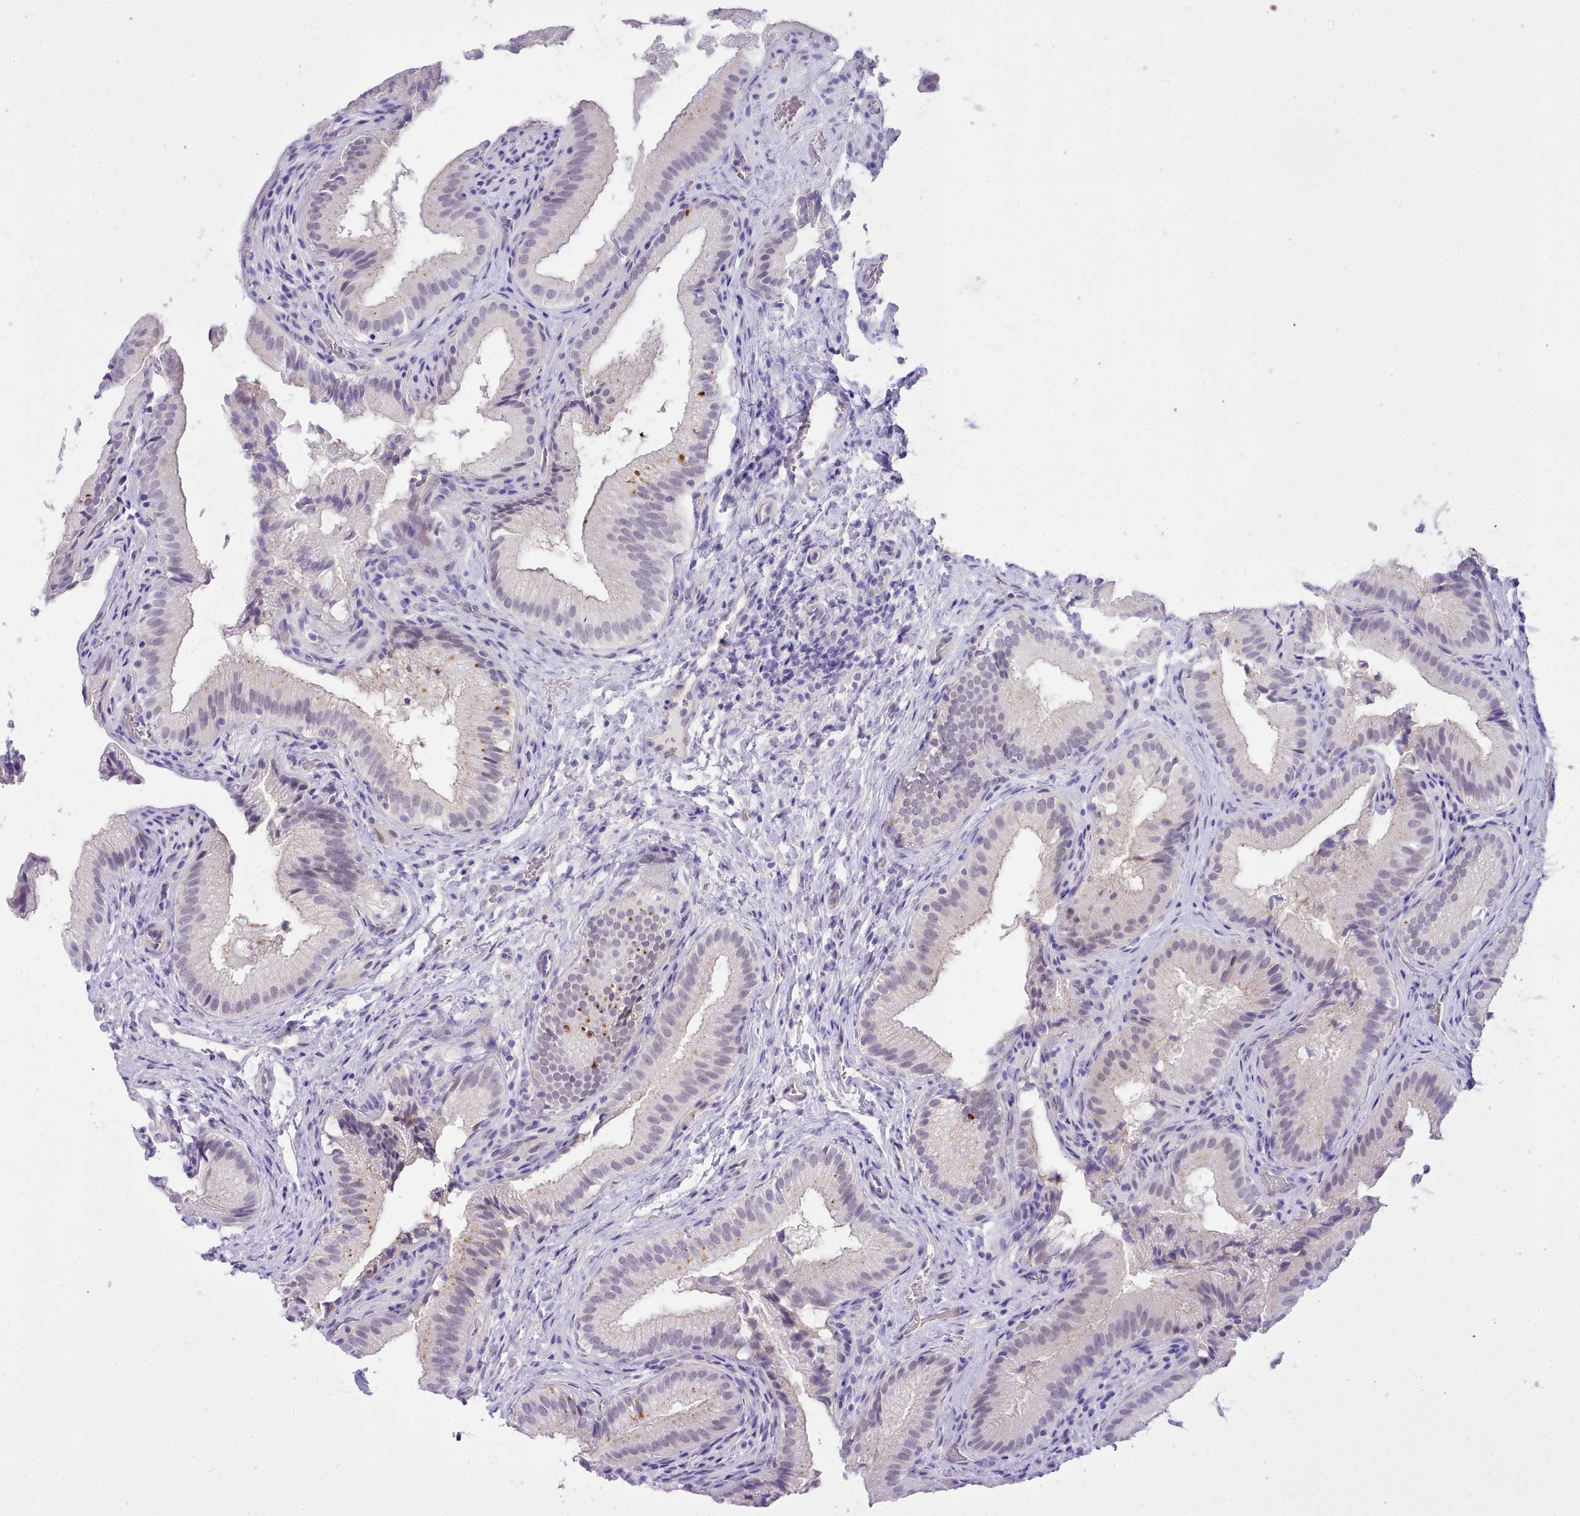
{"staining": {"intensity": "weak", "quantity": "<25%", "location": "cytoplasmic/membranous"}, "tissue": "gallbladder", "cell_type": "Glandular cells", "image_type": "normal", "snomed": [{"axis": "morphology", "description": "Normal tissue, NOS"}, {"axis": "topography", "description": "Gallbladder"}], "caption": "Immunohistochemistry (IHC) of benign gallbladder reveals no staining in glandular cells. (DAB (3,3'-diaminobenzidine) IHC, high magnification).", "gene": "LRRC37A2", "patient": {"sex": "female", "age": 30}}